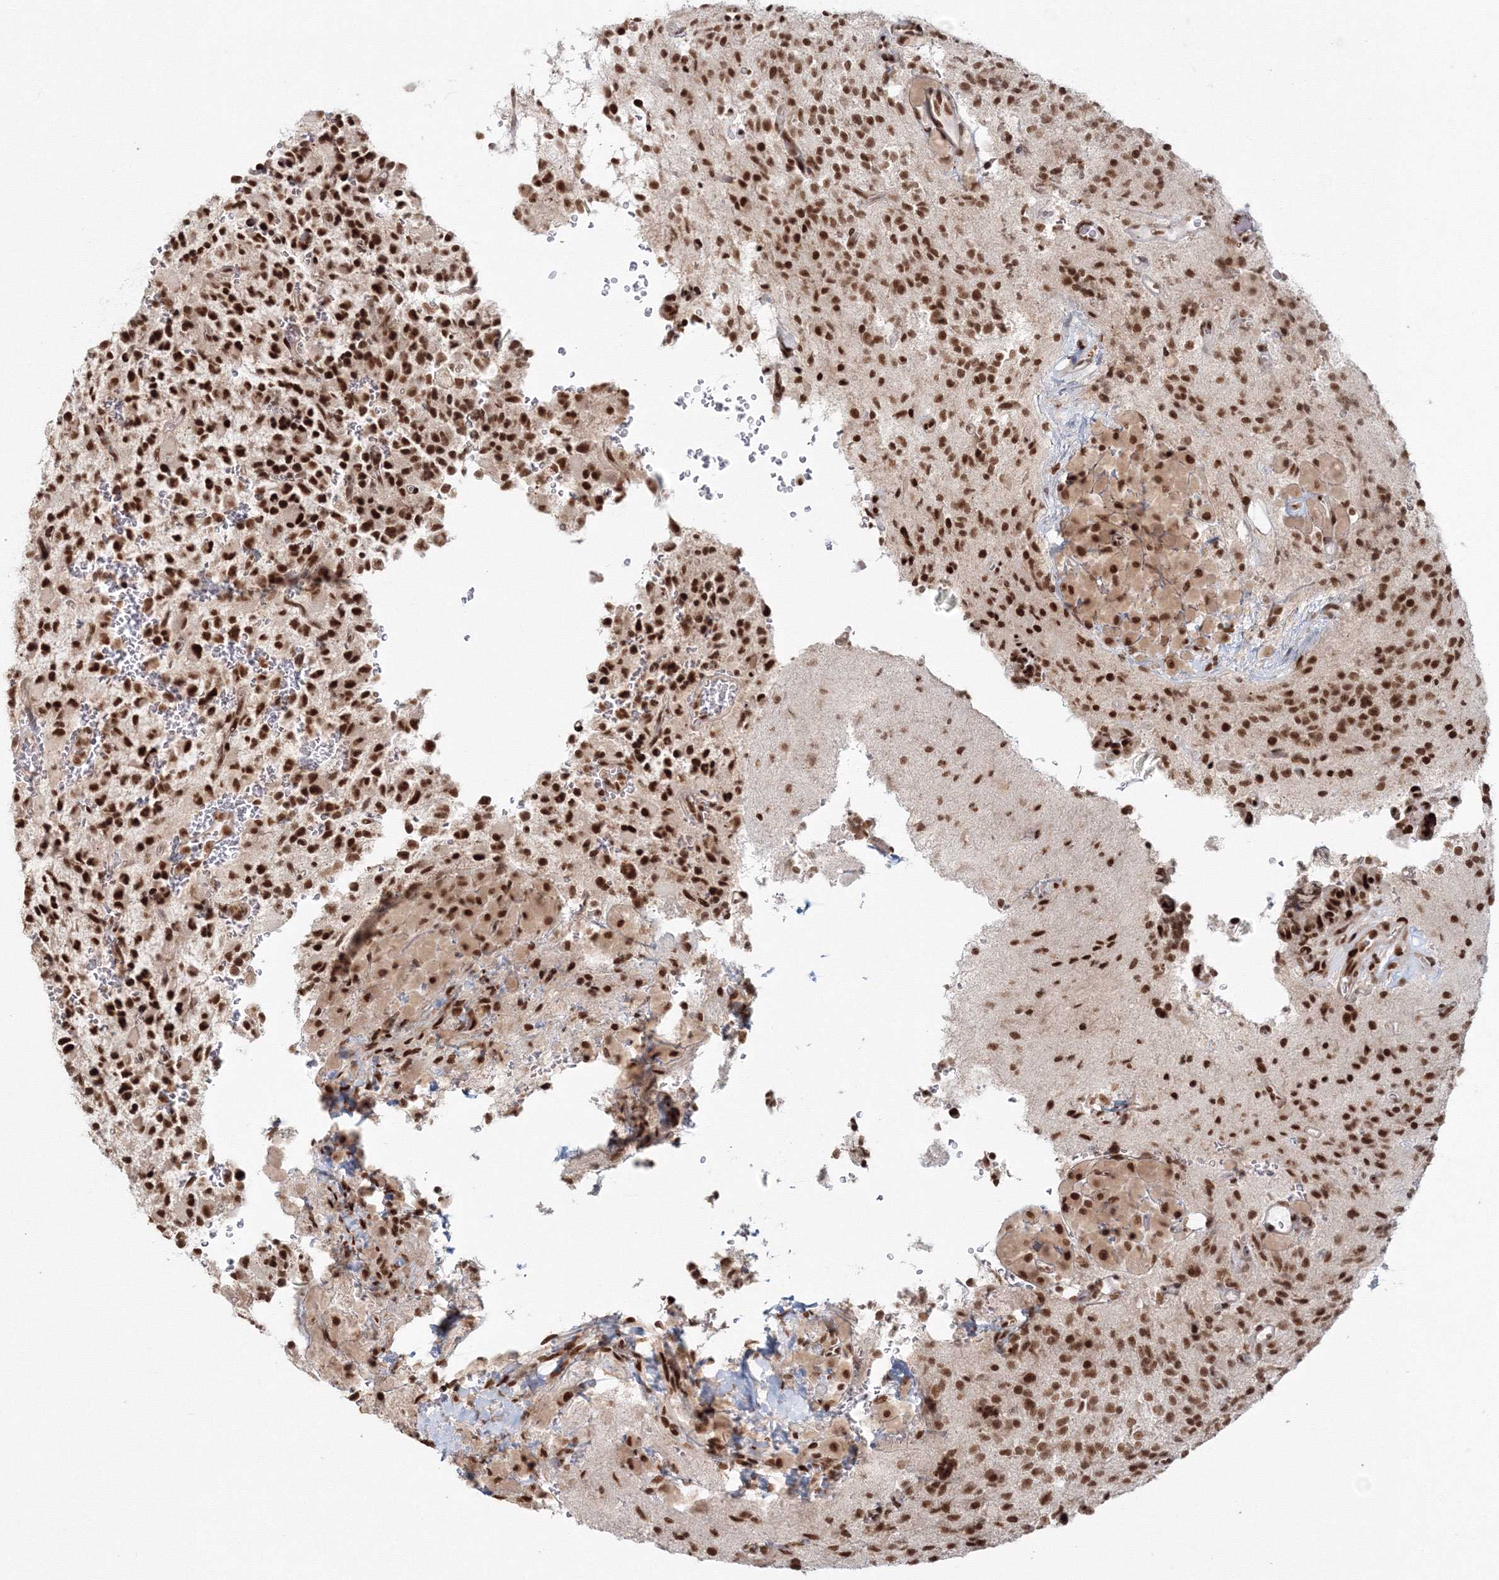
{"staining": {"intensity": "strong", "quantity": ">75%", "location": "nuclear"}, "tissue": "glioma", "cell_type": "Tumor cells", "image_type": "cancer", "snomed": [{"axis": "morphology", "description": "Glioma, malignant, High grade"}, {"axis": "topography", "description": "Brain"}], "caption": "Glioma stained with a protein marker exhibits strong staining in tumor cells.", "gene": "KIF20A", "patient": {"sex": "male", "age": 34}}